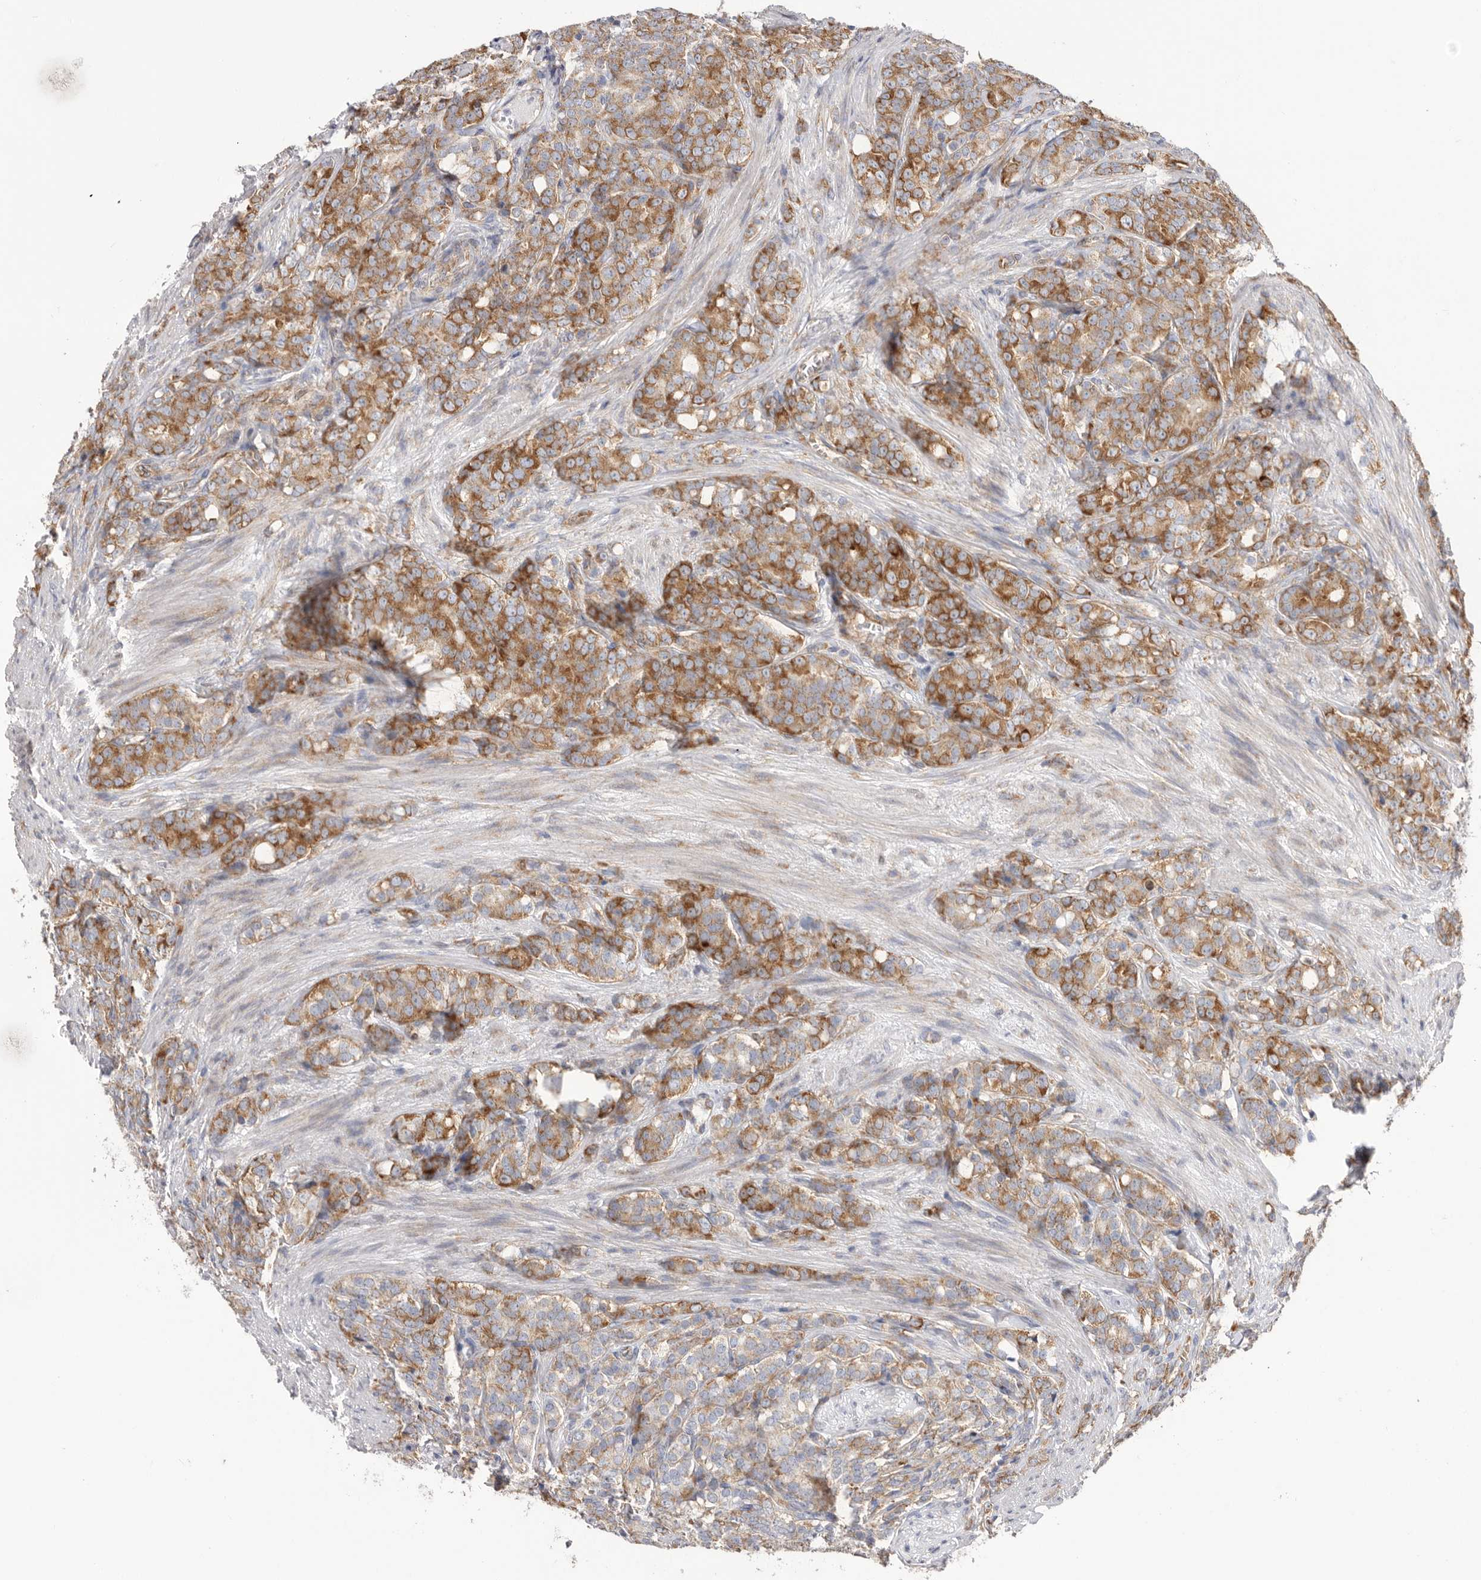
{"staining": {"intensity": "moderate", "quantity": ">75%", "location": "cytoplasmic/membranous"}, "tissue": "prostate cancer", "cell_type": "Tumor cells", "image_type": "cancer", "snomed": [{"axis": "morphology", "description": "Adenocarcinoma, High grade"}, {"axis": "topography", "description": "Prostate"}], "caption": "Prostate cancer tissue displays moderate cytoplasmic/membranous expression in about >75% of tumor cells (brown staining indicates protein expression, while blue staining denotes nuclei).", "gene": "SERBP1", "patient": {"sex": "male", "age": 62}}